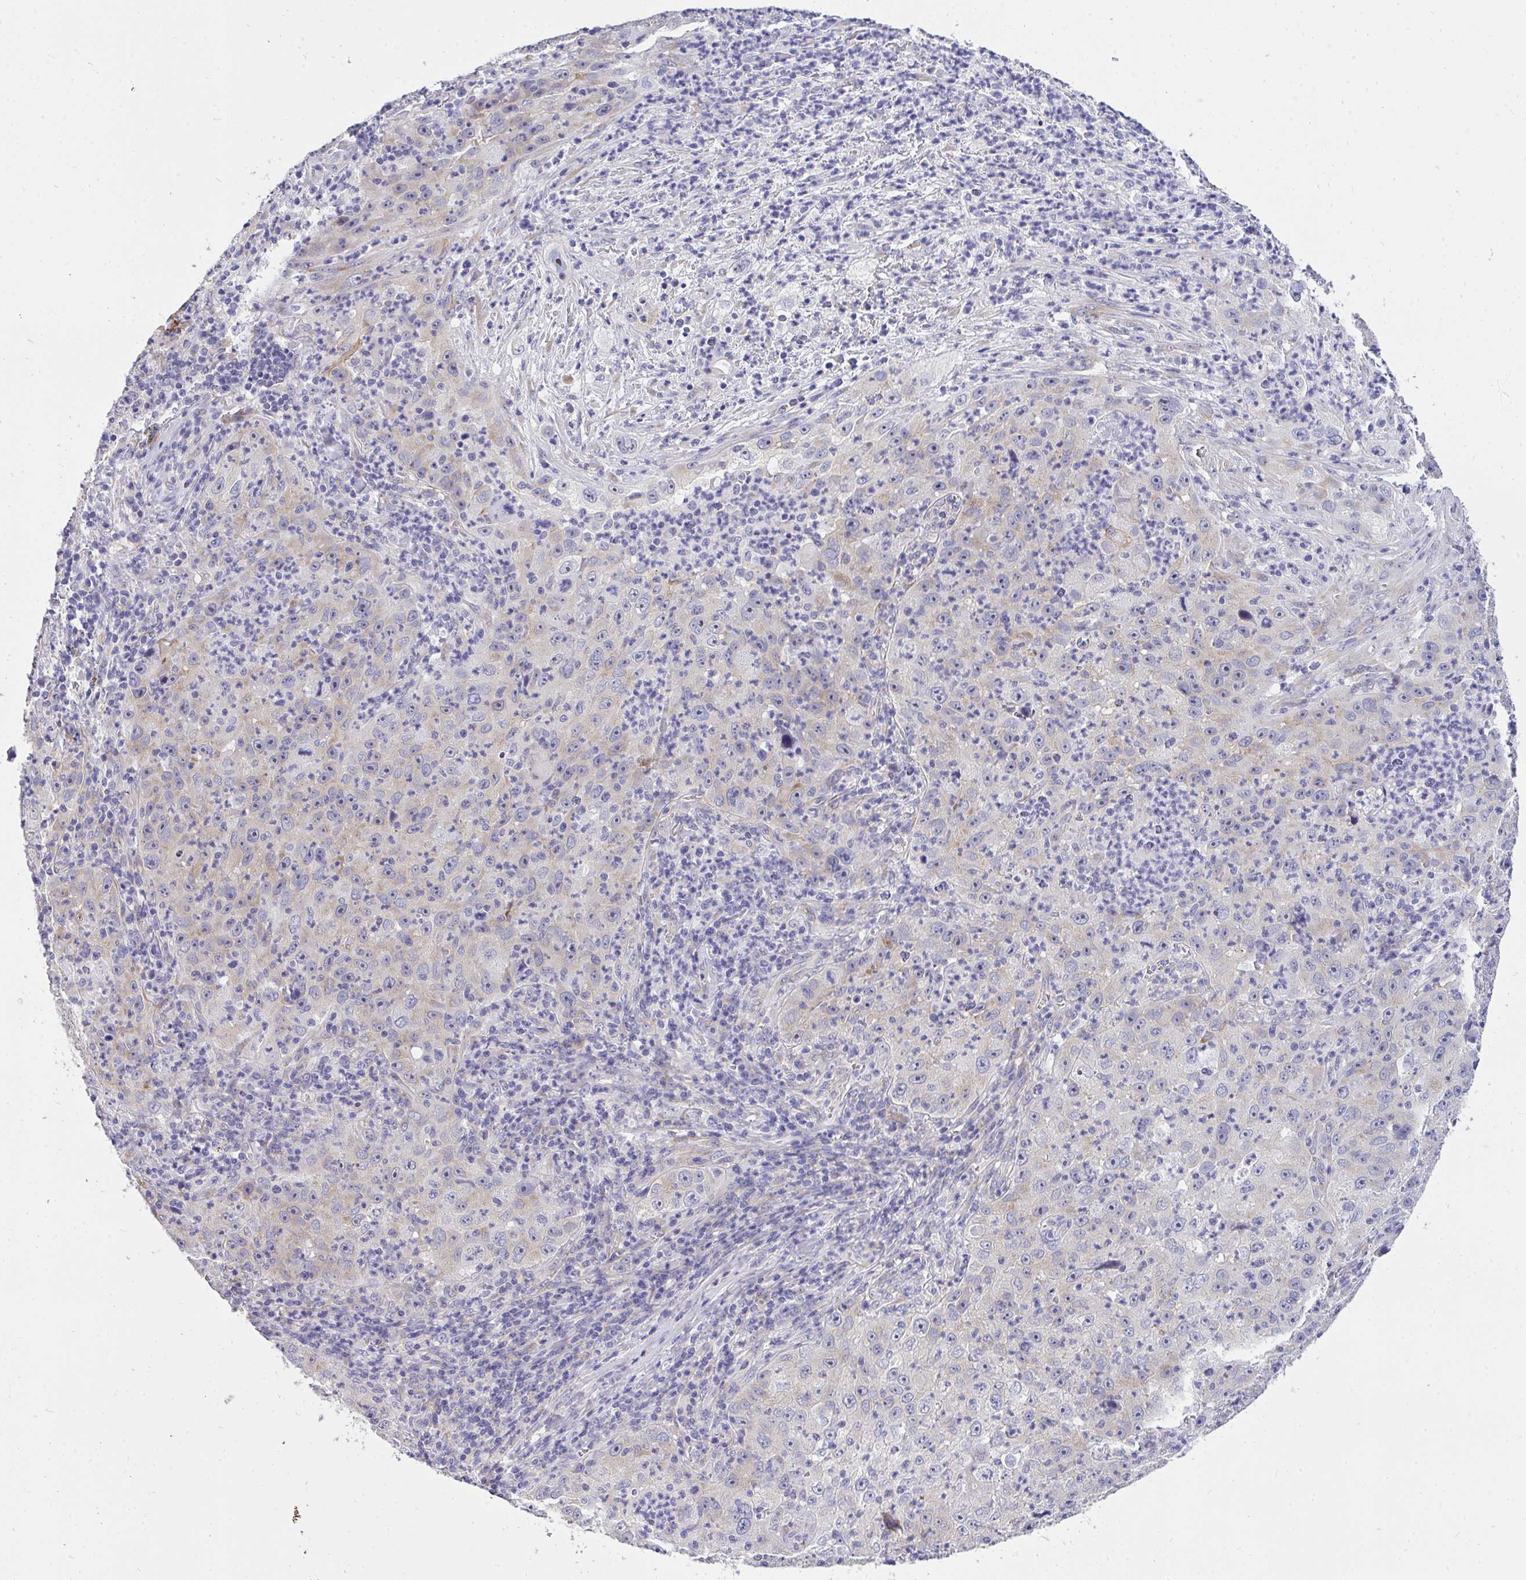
{"staining": {"intensity": "negative", "quantity": "none", "location": "none"}, "tissue": "lung cancer", "cell_type": "Tumor cells", "image_type": "cancer", "snomed": [{"axis": "morphology", "description": "Squamous cell carcinoma, NOS"}, {"axis": "topography", "description": "Lung"}], "caption": "Squamous cell carcinoma (lung) was stained to show a protein in brown. There is no significant positivity in tumor cells. (Stains: DAB IHC with hematoxylin counter stain, Microscopy: brightfield microscopy at high magnification).", "gene": "VGLL3", "patient": {"sex": "male", "age": 71}}